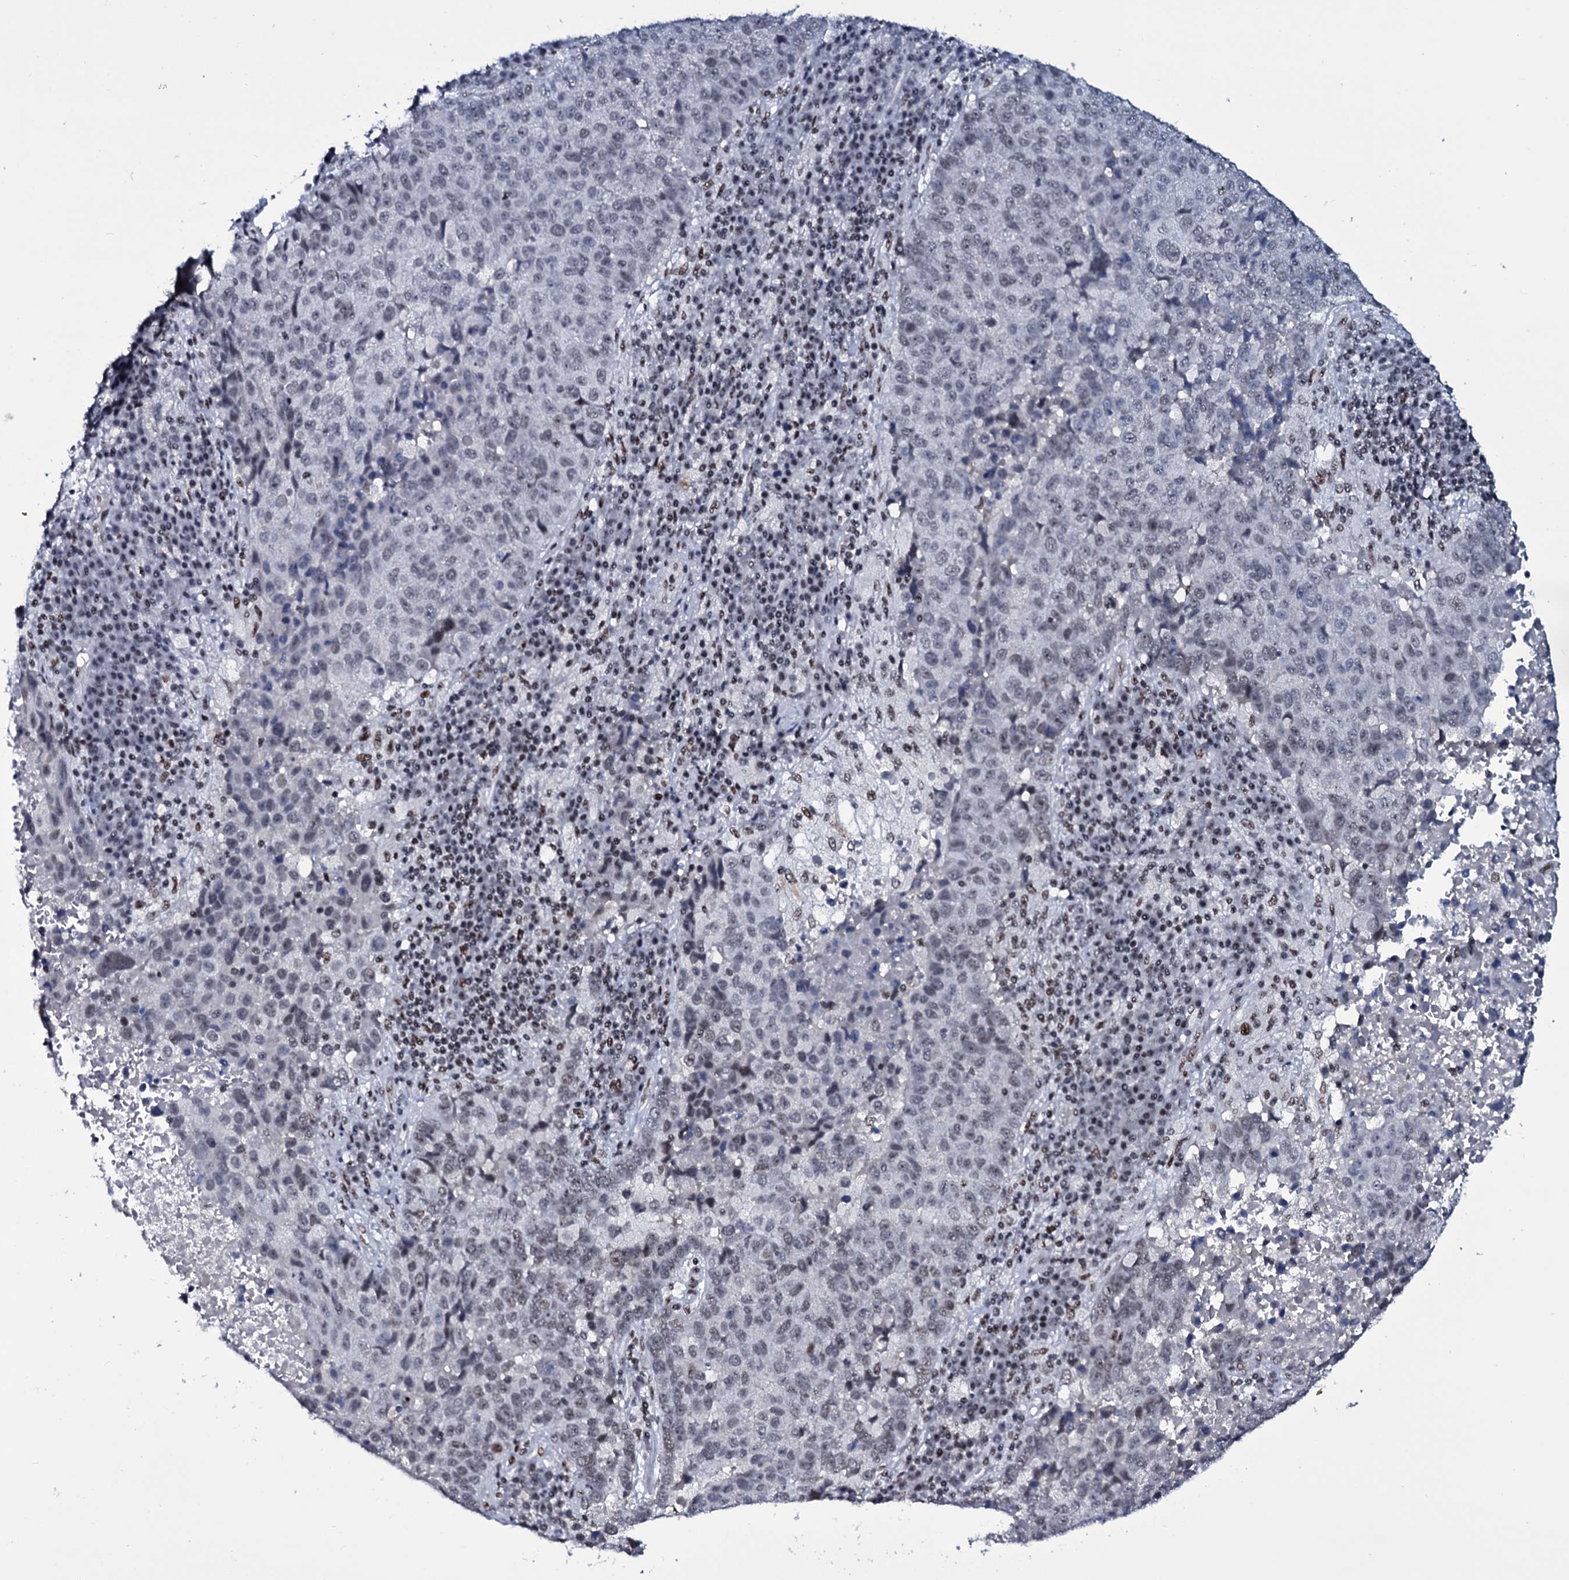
{"staining": {"intensity": "weak", "quantity": "<25%", "location": "nuclear"}, "tissue": "lung cancer", "cell_type": "Tumor cells", "image_type": "cancer", "snomed": [{"axis": "morphology", "description": "Squamous cell carcinoma, NOS"}, {"axis": "topography", "description": "Lung"}], "caption": "This is a image of immunohistochemistry staining of squamous cell carcinoma (lung), which shows no expression in tumor cells. Brightfield microscopy of immunohistochemistry (IHC) stained with DAB (brown) and hematoxylin (blue), captured at high magnification.", "gene": "ZMIZ2", "patient": {"sex": "male", "age": 73}}